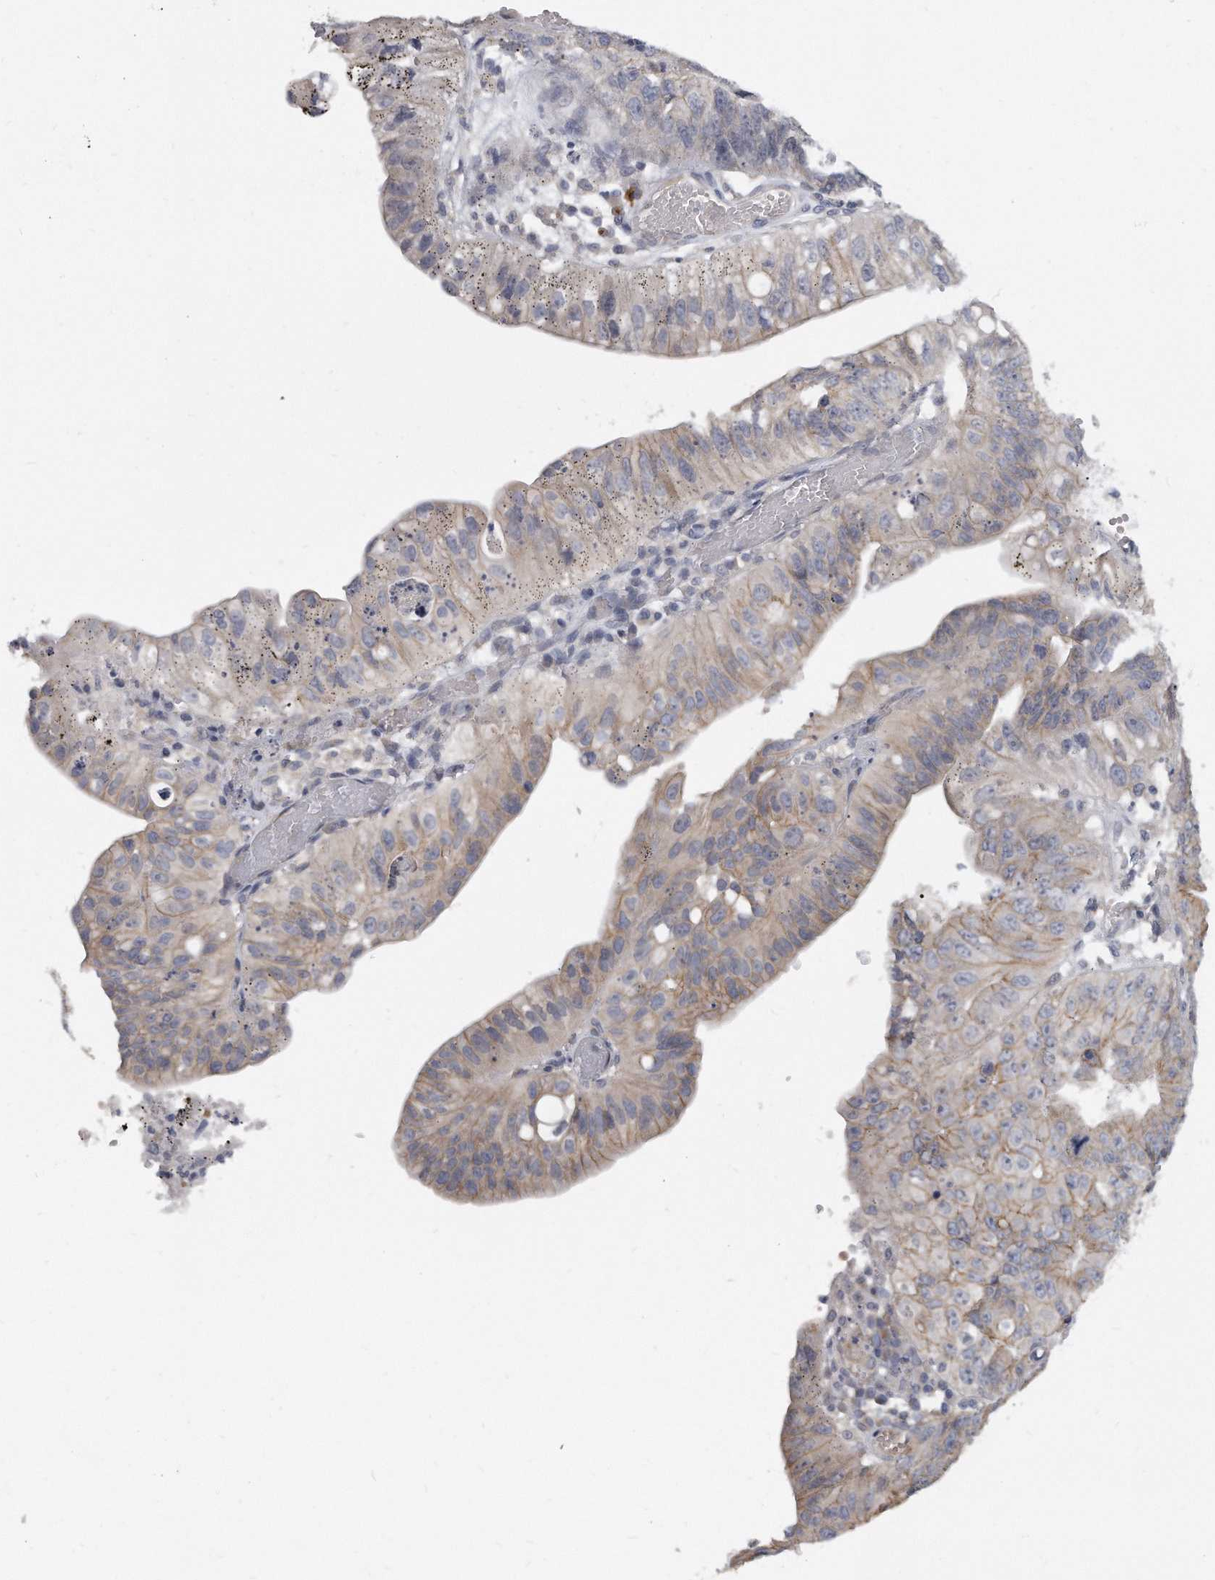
{"staining": {"intensity": "weak", "quantity": "25%-75%", "location": "cytoplasmic/membranous"}, "tissue": "stomach cancer", "cell_type": "Tumor cells", "image_type": "cancer", "snomed": [{"axis": "morphology", "description": "Adenocarcinoma, NOS"}, {"axis": "topography", "description": "Stomach"}], "caption": "Weak cytoplasmic/membranous expression is seen in about 25%-75% of tumor cells in stomach cancer (adenocarcinoma).", "gene": "PLEKHA6", "patient": {"sex": "male", "age": 59}}